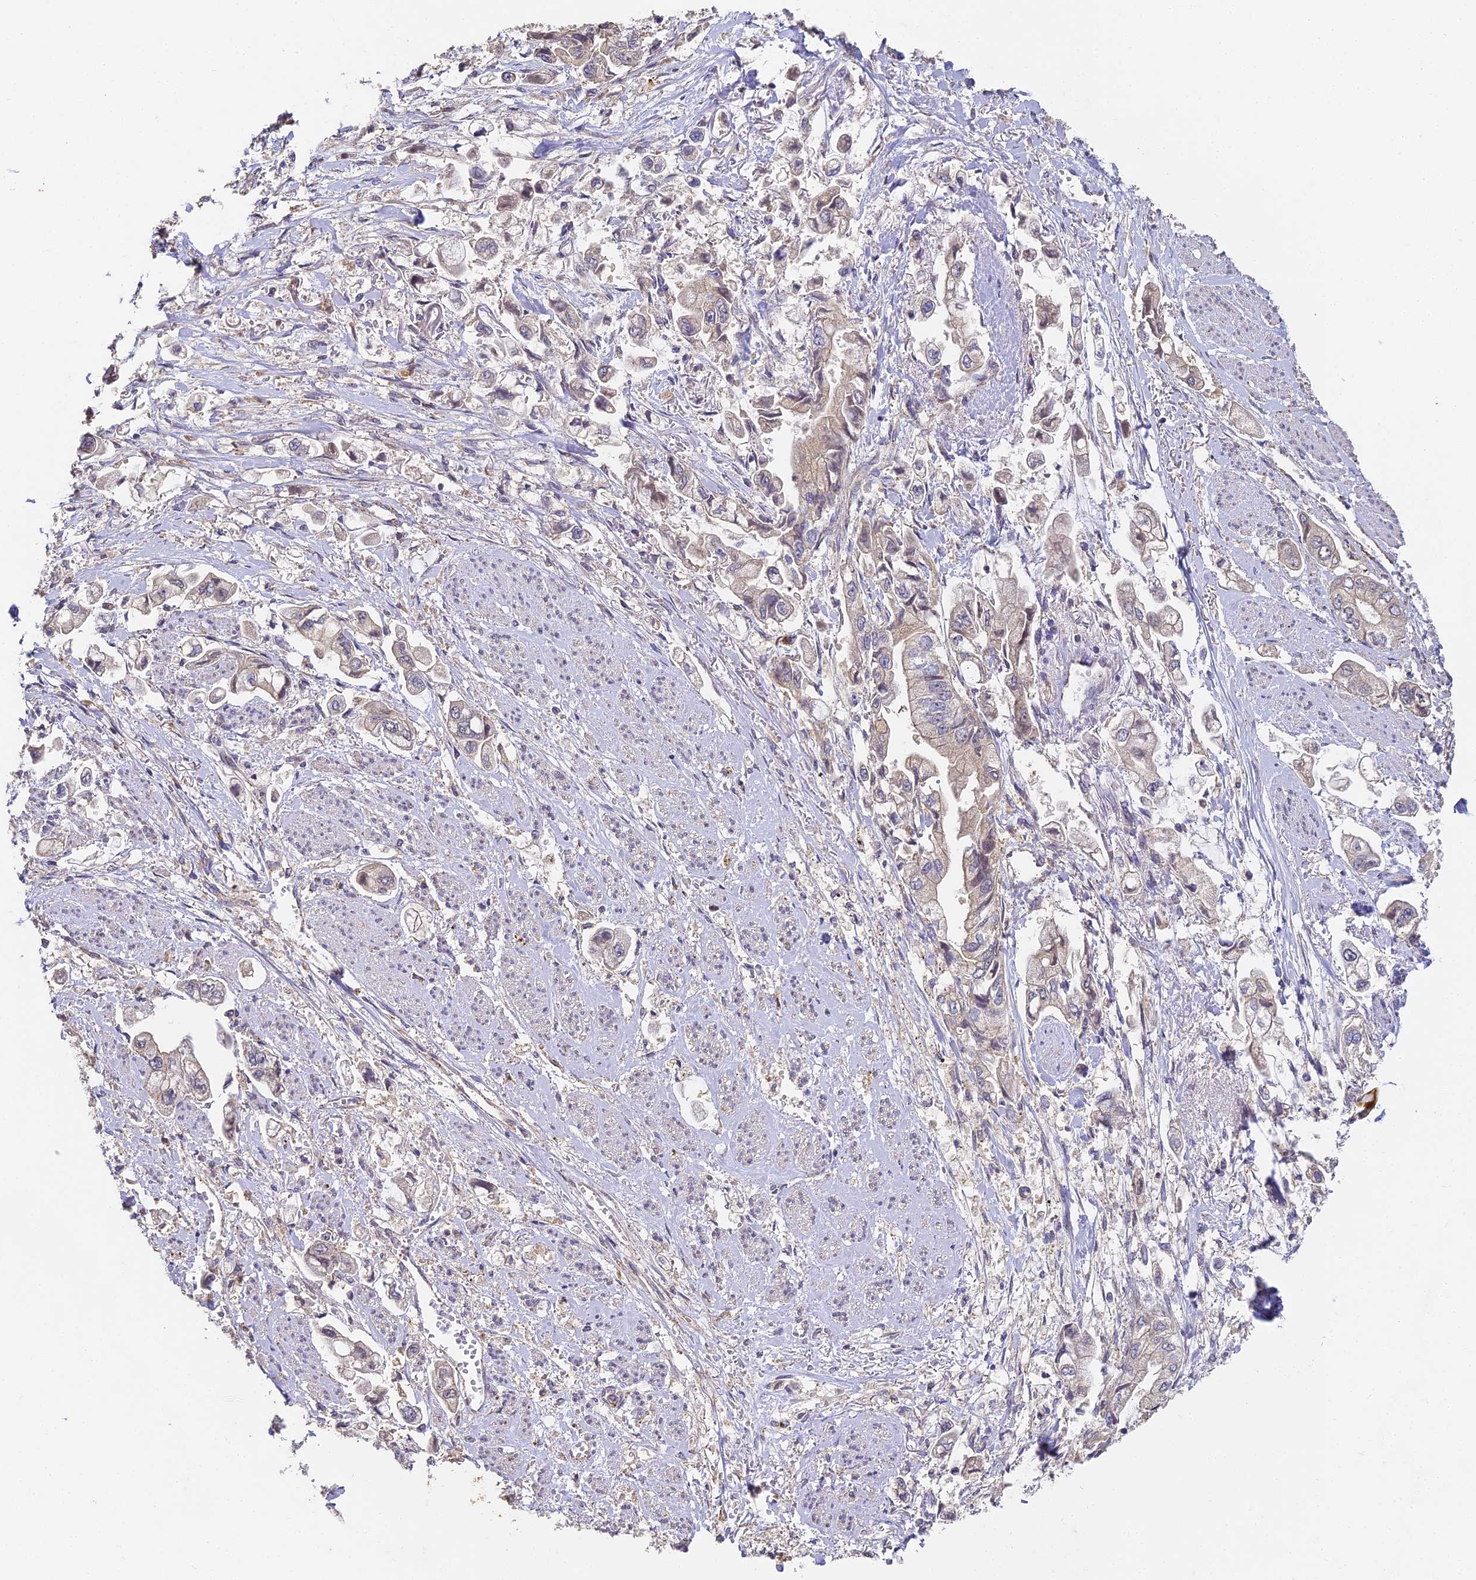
{"staining": {"intensity": "weak", "quantity": "<25%", "location": "cytoplasmic/membranous"}, "tissue": "stomach cancer", "cell_type": "Tumor cells", "image_type": "cancer", "snomed": [{"axis": "morphology", "description": "Adenocarcinoma, NOS"}, {"axis": "topography", "description": "Stomach"}], "caption": "Immunohistochemistry image of neoplastic tissue: human stomach cancer (adenocarcinoma) stained with DAB (3,3'-diaminobenzidine) demonstrates no significant protein expression in tumor cells.", "gene": "YAE1", "patient": {"sex": "male", "age": 62}}